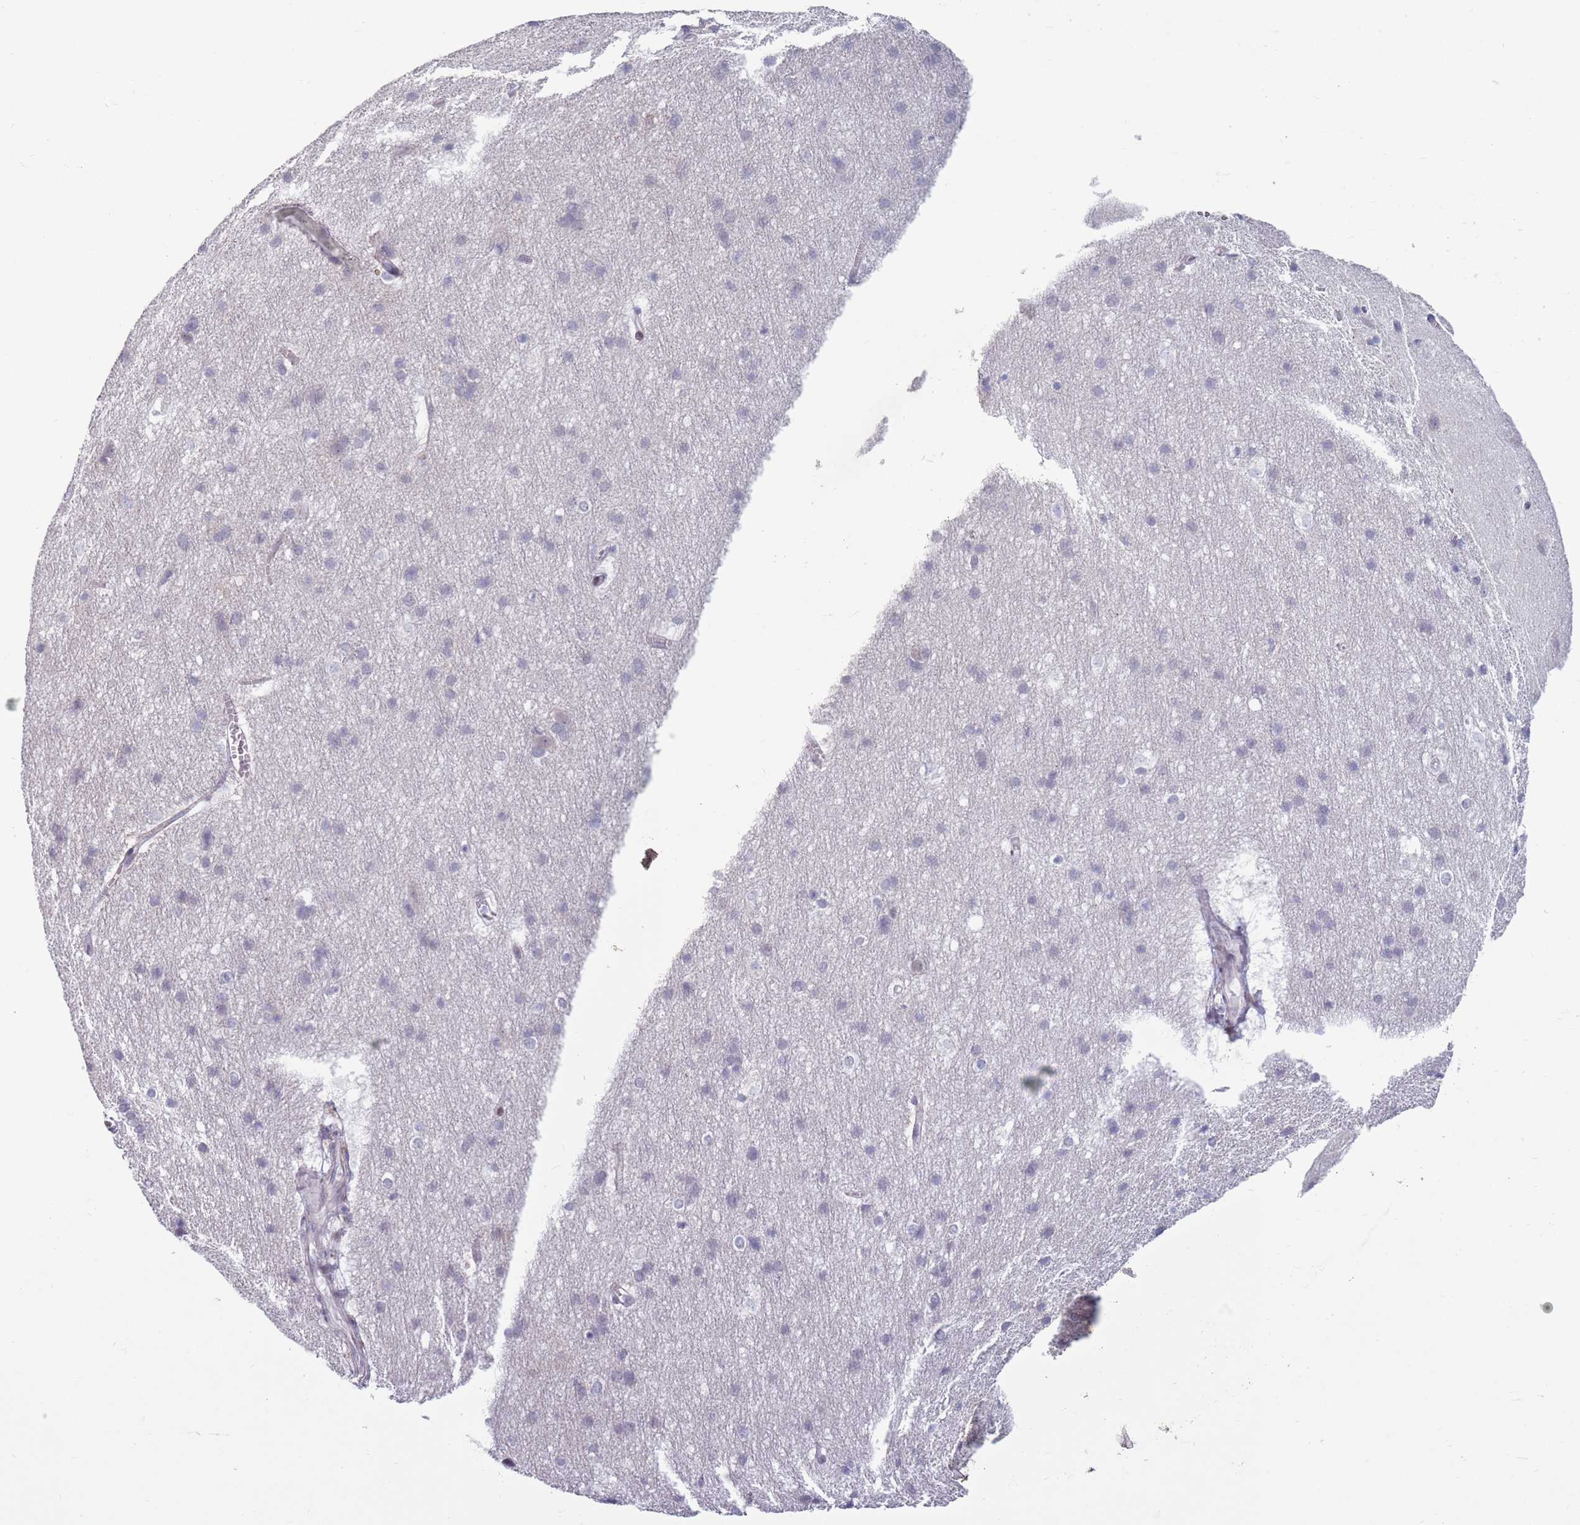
{"staining": {"intensity": "negative", "quantity": "none", "location": "none"}, "tissue": "cerebral cortex", "cell_type": "Endothelial cells", "image_type": "normal", "snomed": [{"axis": "morphology", "description": "Normal tissue, NOS"}, {"axis": "topography", "description": "Cerebral cortex"}], "caption": "IHC micrograph of unremarkable human cerebral cortex stained for a protein (brown), which demonstrates no expression in endothelial cells.", "gene": "ZKSCAN2", "patient": {"sex": "male", "age": 54}}